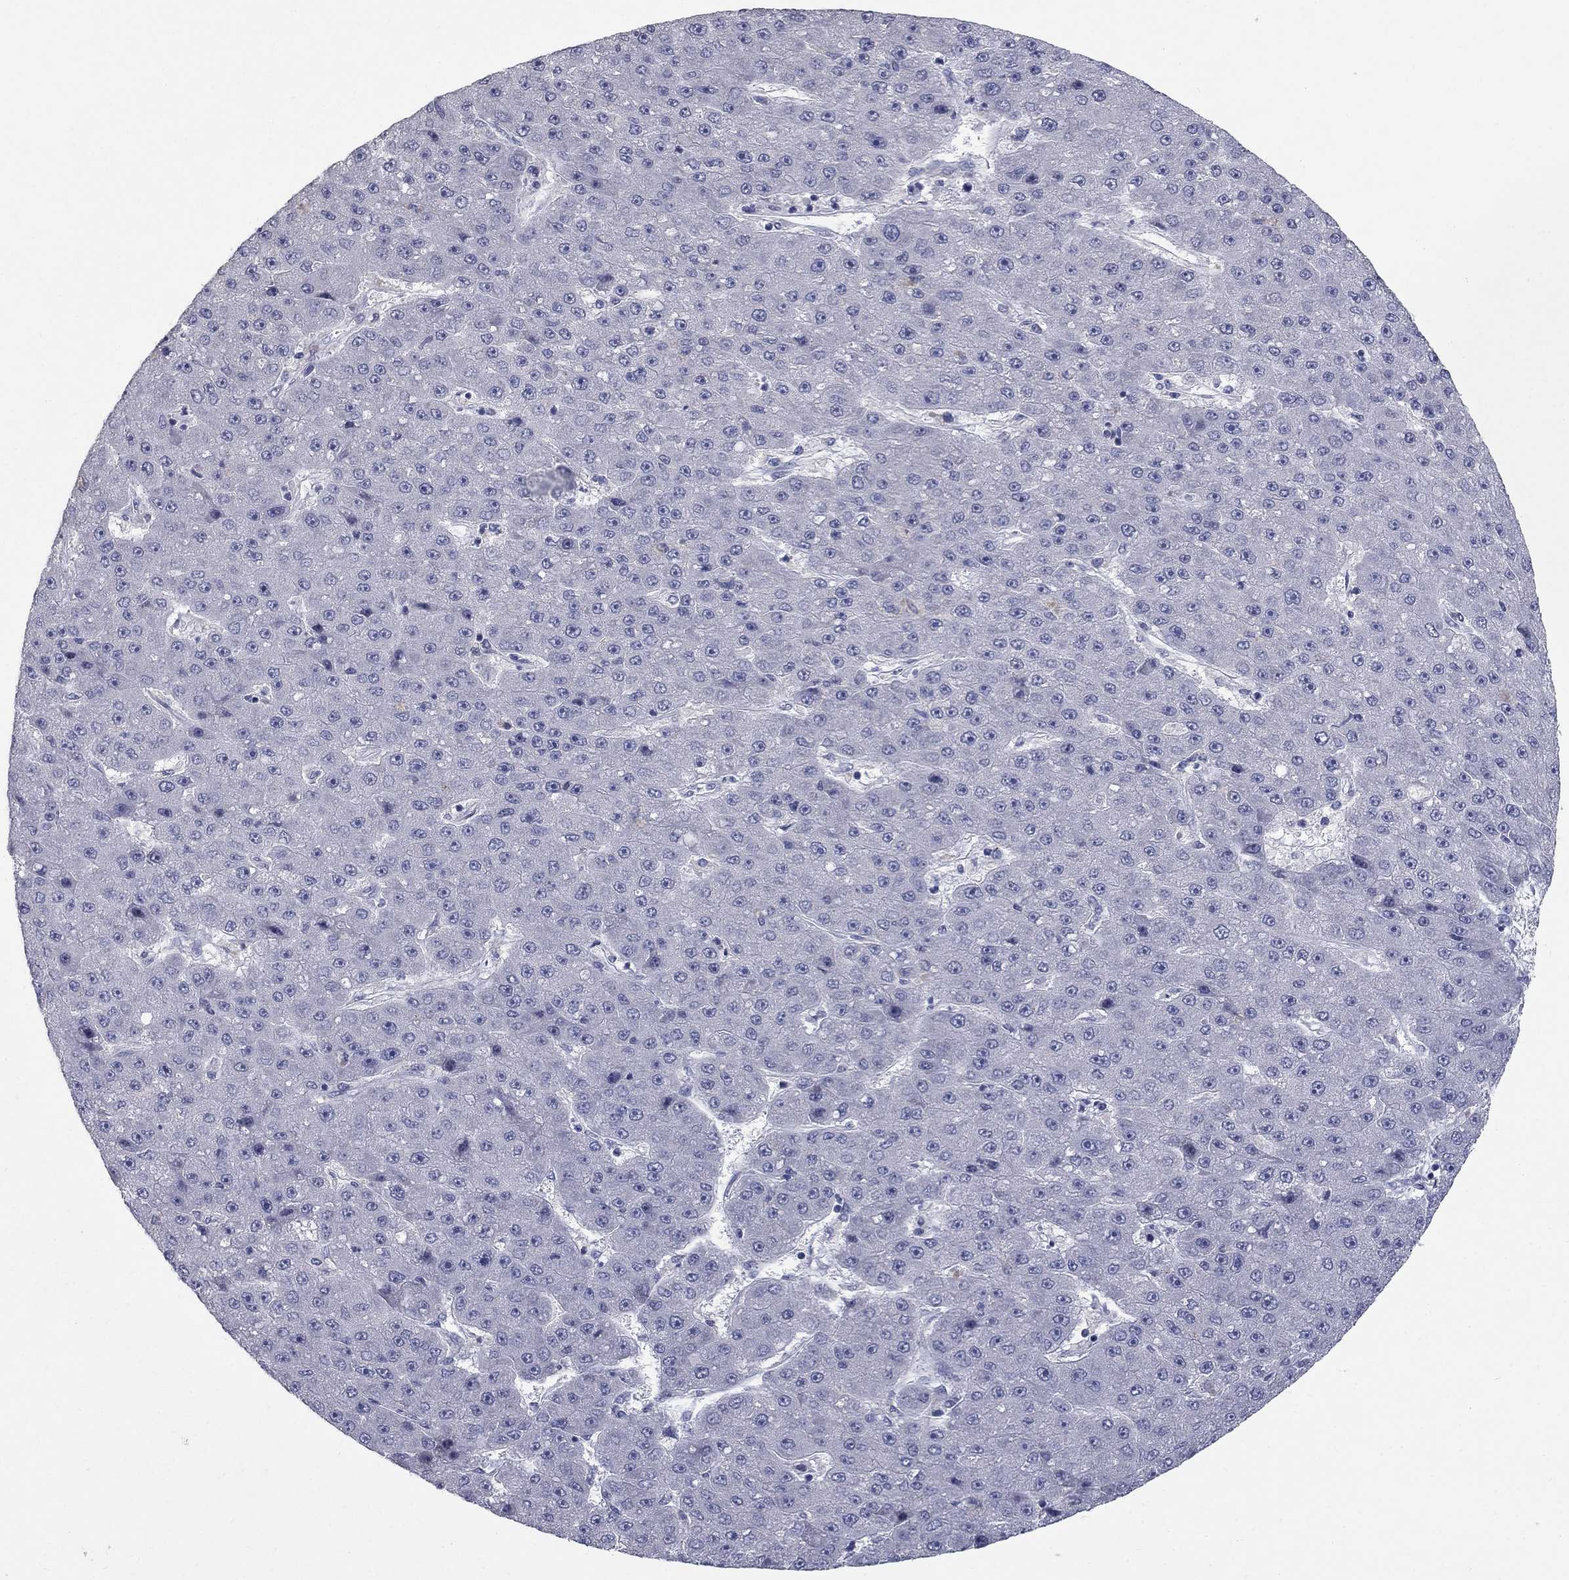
{"staining": {"intensity": "negative", "quantity": "none", "location": "none"}, "tissue": "liver cancer", "cell_type": "Tumor cells", "image_type": "cancer", "snomed": [{"axis": "morphology", "description": "Carcinoma, Hepatocellular, NOS"}, {"axis": "topography", "description": "Liver"}], "caption": "Photomicrograph shows no protein staining in tumor cells of liver cancer tissue.", "gene": "NTRK2", "patient": {"sex": "male", "age": 67}}